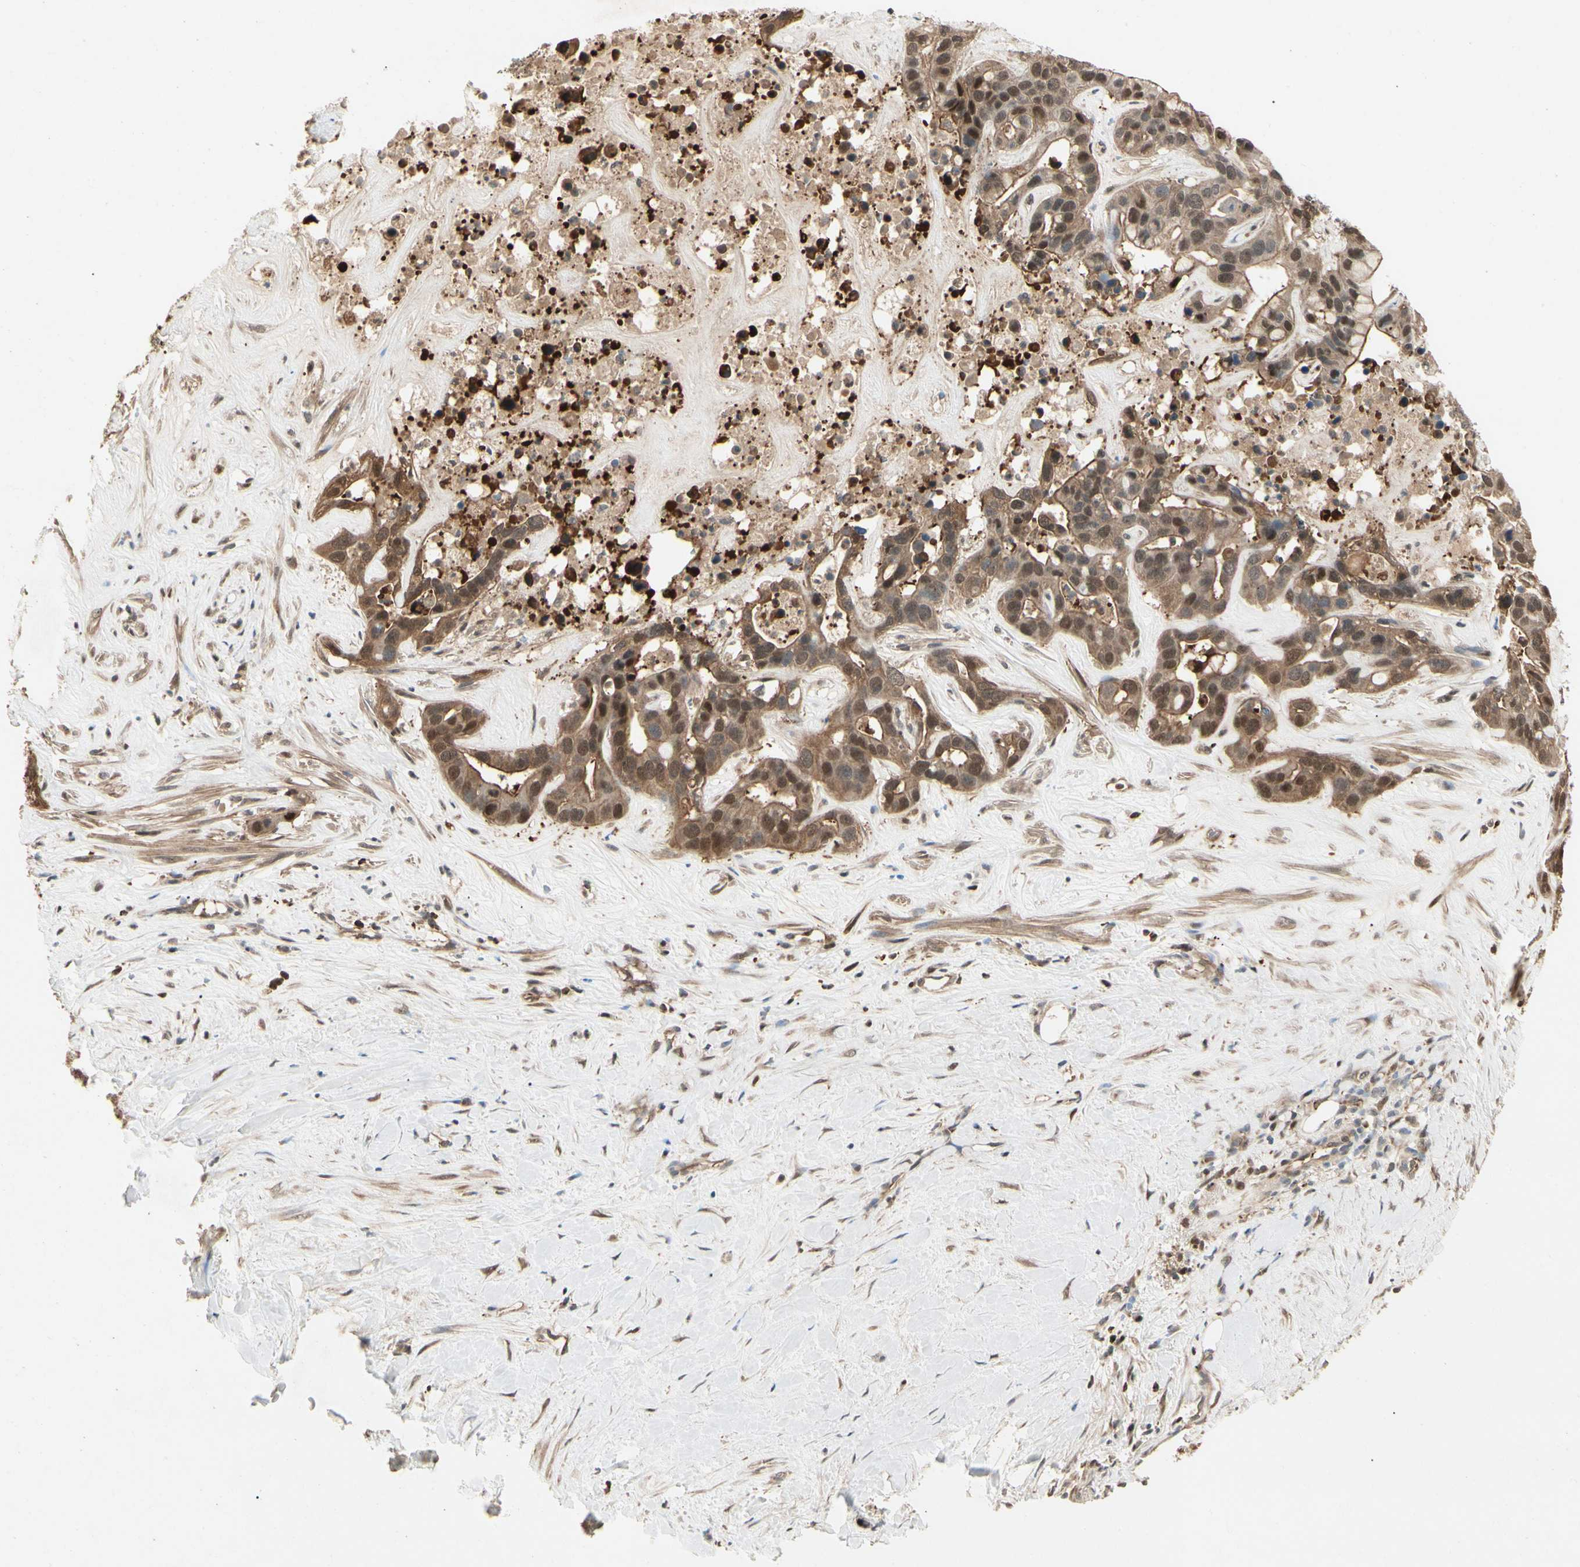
{"staining": {"intensity": "weak", "quantity": ">75%", "location": "cytoplasmic/membranous,nuclear"}, "tissue": "liver cancer", "cell_type": "Tumor cells", "image_type": "cancer", "snomed": [{"axis": "morphology", "description": "Cholangiocarcinoma"}, {"axis": "topography", "description": "Liver"}], "caption": "Tumor cells reveal low levels of weak cytoplasmic/membranous and nuclear positivity in approximately >75% of cells in human liver cancer.", "gene": "YWHAQ", "patient": {"sex": "female", "age": 65}}